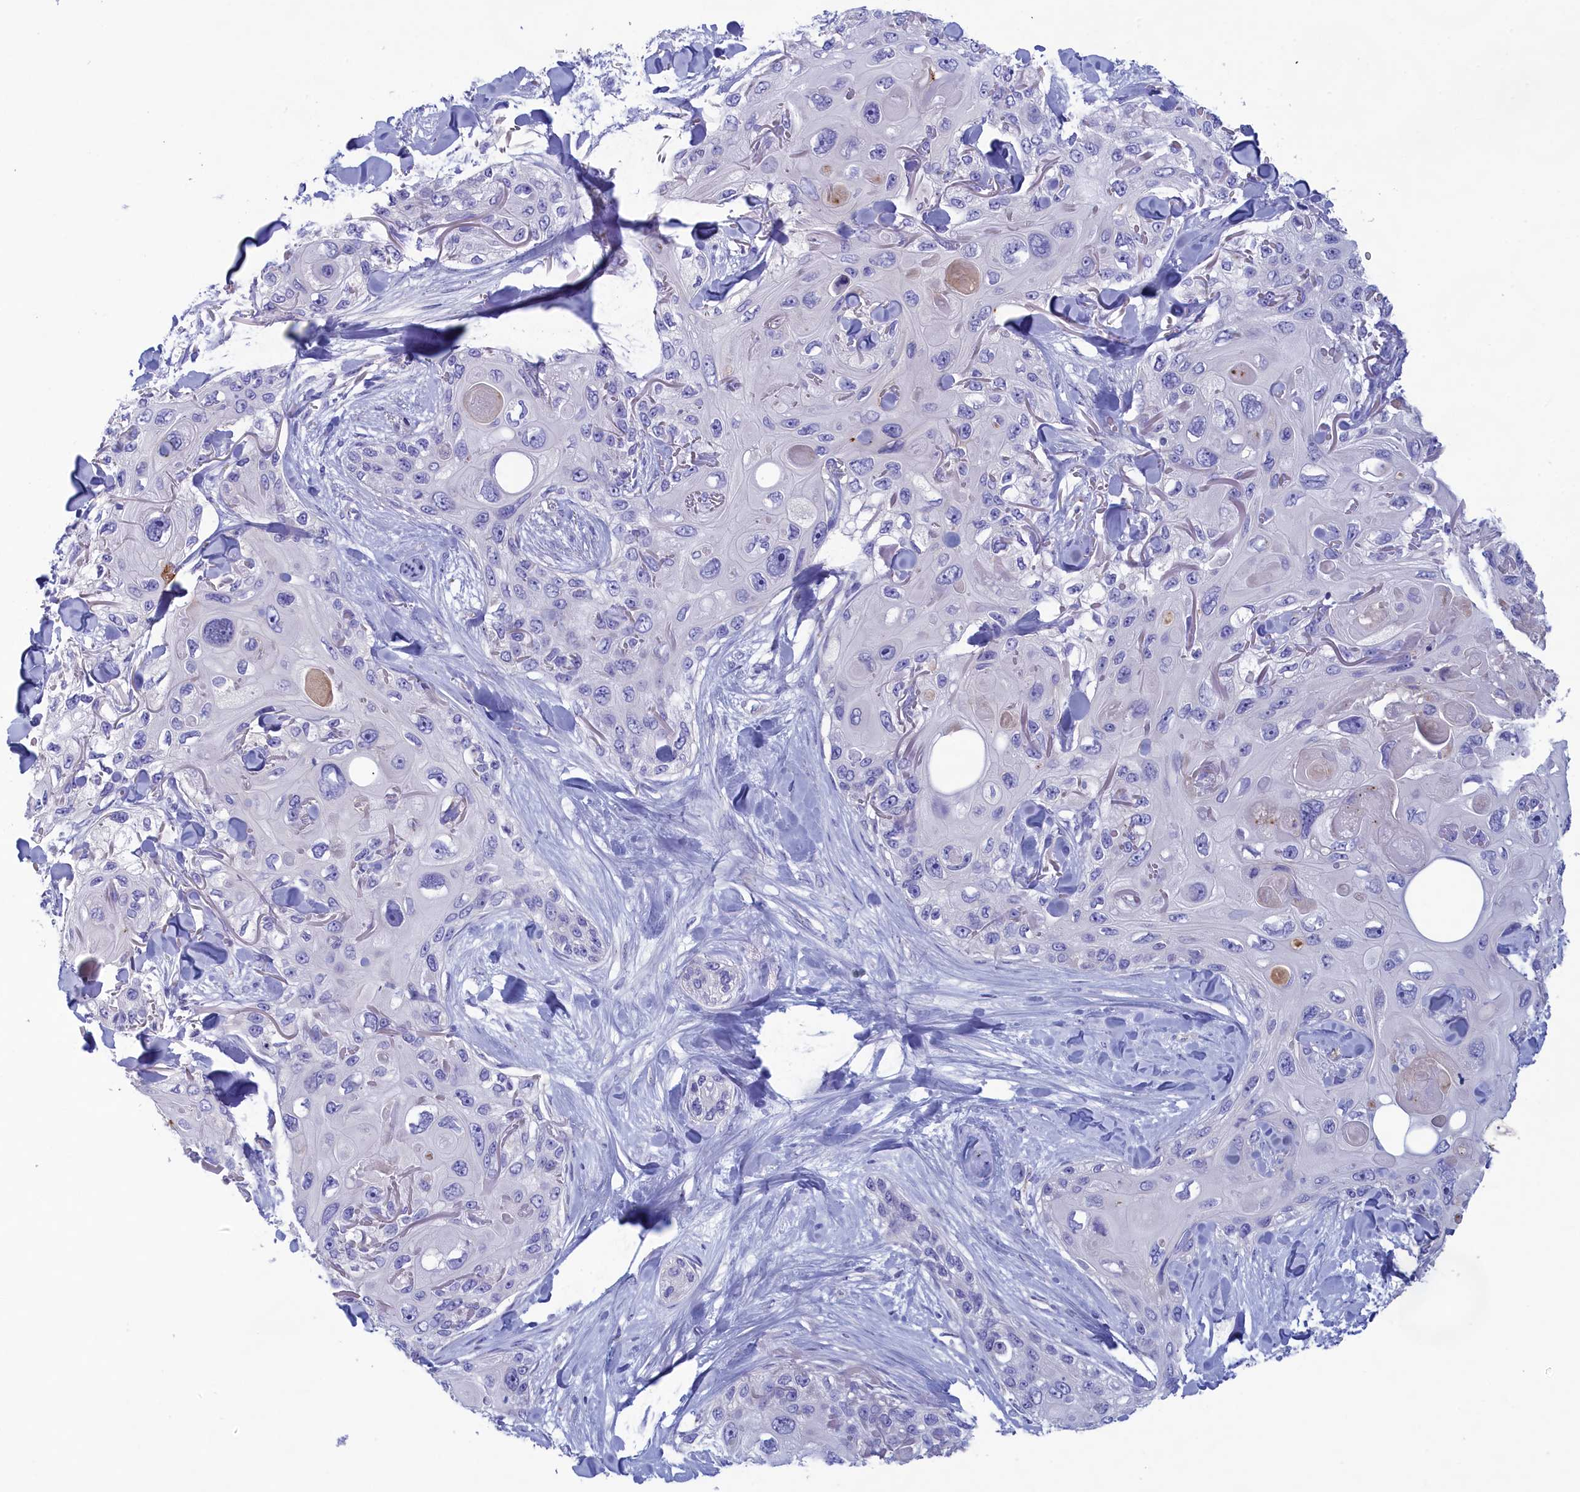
{"staining": {"intensity": "negative", "quantity": "none", "location": "none"}, "tissue": "skin cancer", "cell_type": "Tumor cells", "image_type": "cancer", "snomed": [{"axis": "morphology", "description": "Normal tissue, NOS"}, {"axis": "morphology", "description": "Squamous cell carcinoma, NOS"}, {"axis": "topography", "description": "Skin"}], "caption": "Immunohistochemistry (IHC) of skin squamous cell carcinoma shows no positivity in tumor cells. (Immunohistochemistry, brightfield microscopy, high magnification).", "gene": "WDR6", "patient": {"sex": "male", "age": 72}}